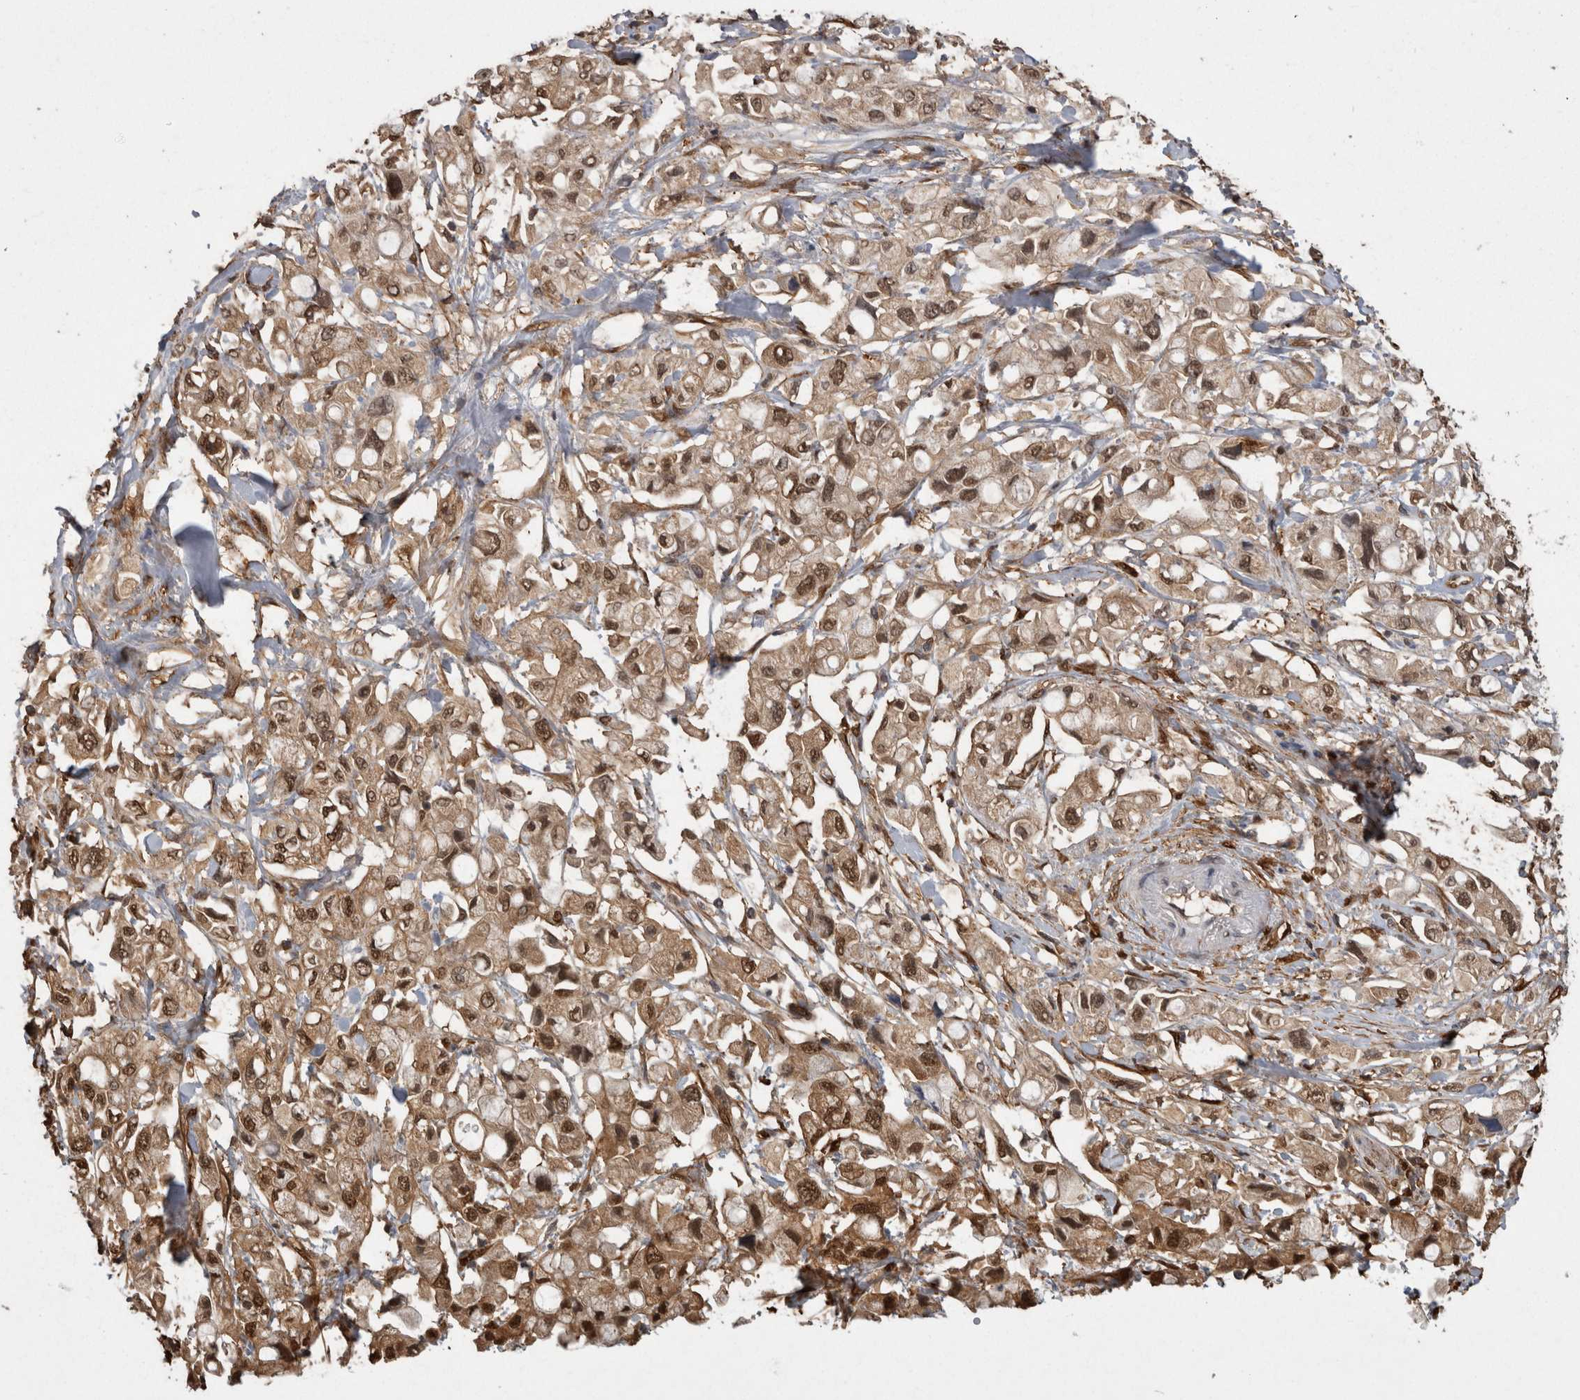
{"staining": {"intensity": "moderate", "quantity": ">75%", "location": "cytoplasmic/membranous,nuclear"}, "tissue": "pancreatic cancer", "cell_type": "Tumor cells", "image_type": "cancer", "snomed": [{"axis": "morphology", "description": "Adenocarcinoma, NOS"}, {"axis": "topography", "description": "Pancreas"}], "caption": "This is a histology image of immunohistochemistry staining of pancreatic cancer (adenocarcinoma), which shows moderate expression in the cytoplasmic/membranous and nuclear of tumor cells.", "gene": "LXN", "patient": {"sex": "female", "age": 56}}